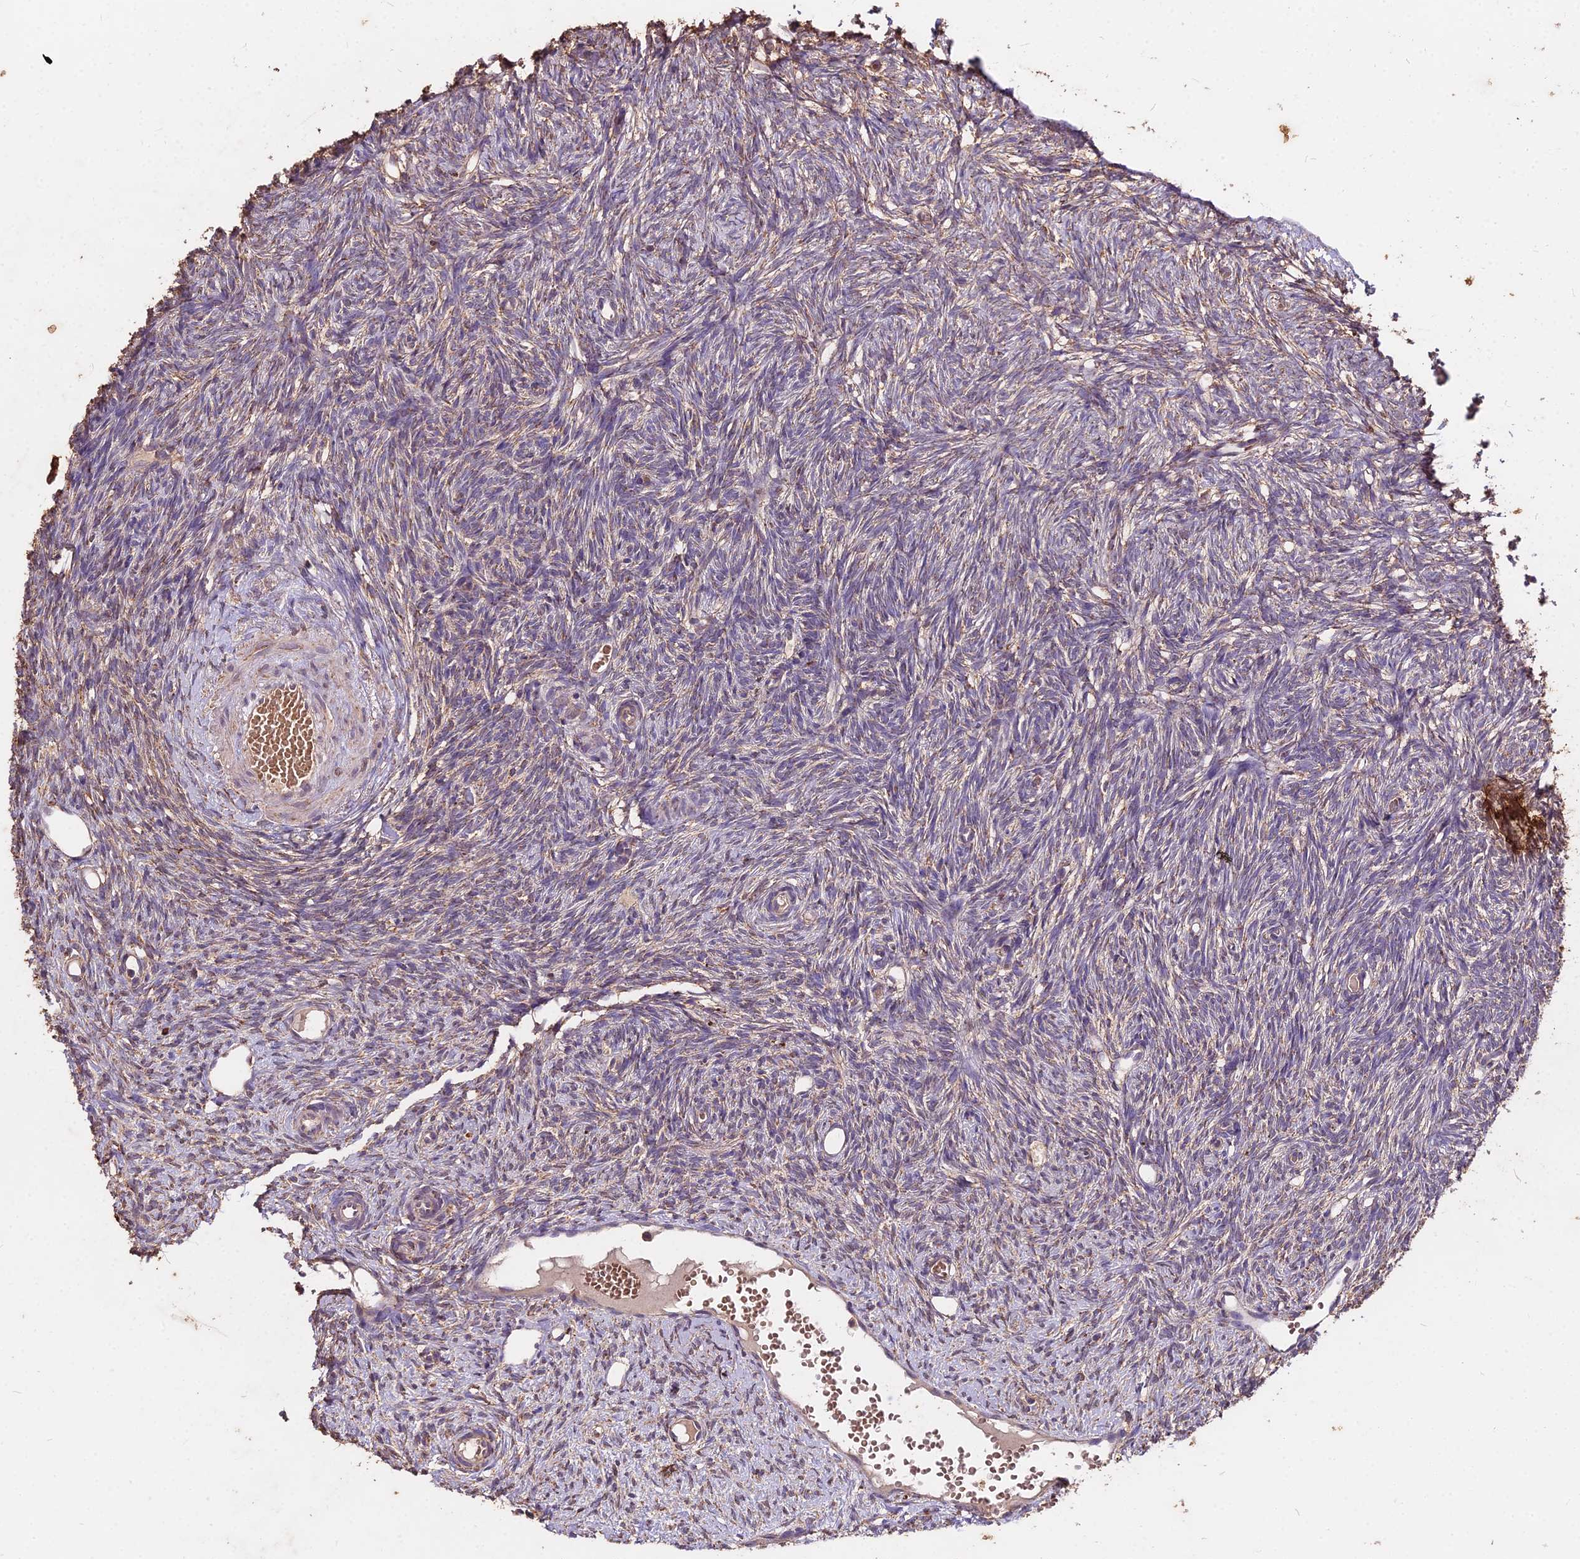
{"staining": {"intensity": "moderate", "quantity": ">75%", "location": "cytoplasmic/membranous"}, "tissue": "ovary", "cell_type": "Follicle cells", "image_type": "normal", "snomed": [{"axis": "morphology", "description": "Normal tissue, NOS"}, {"axis": "topography", "description": "Ovary"}], "caption": "Human ovary stained with a brown dye exhibits moderate cytoplasmic/membranous positive positivity in about >75% of follicle cells.", "gene": "CEMIP2", "patient": {"sex": "female", "age": 51}}